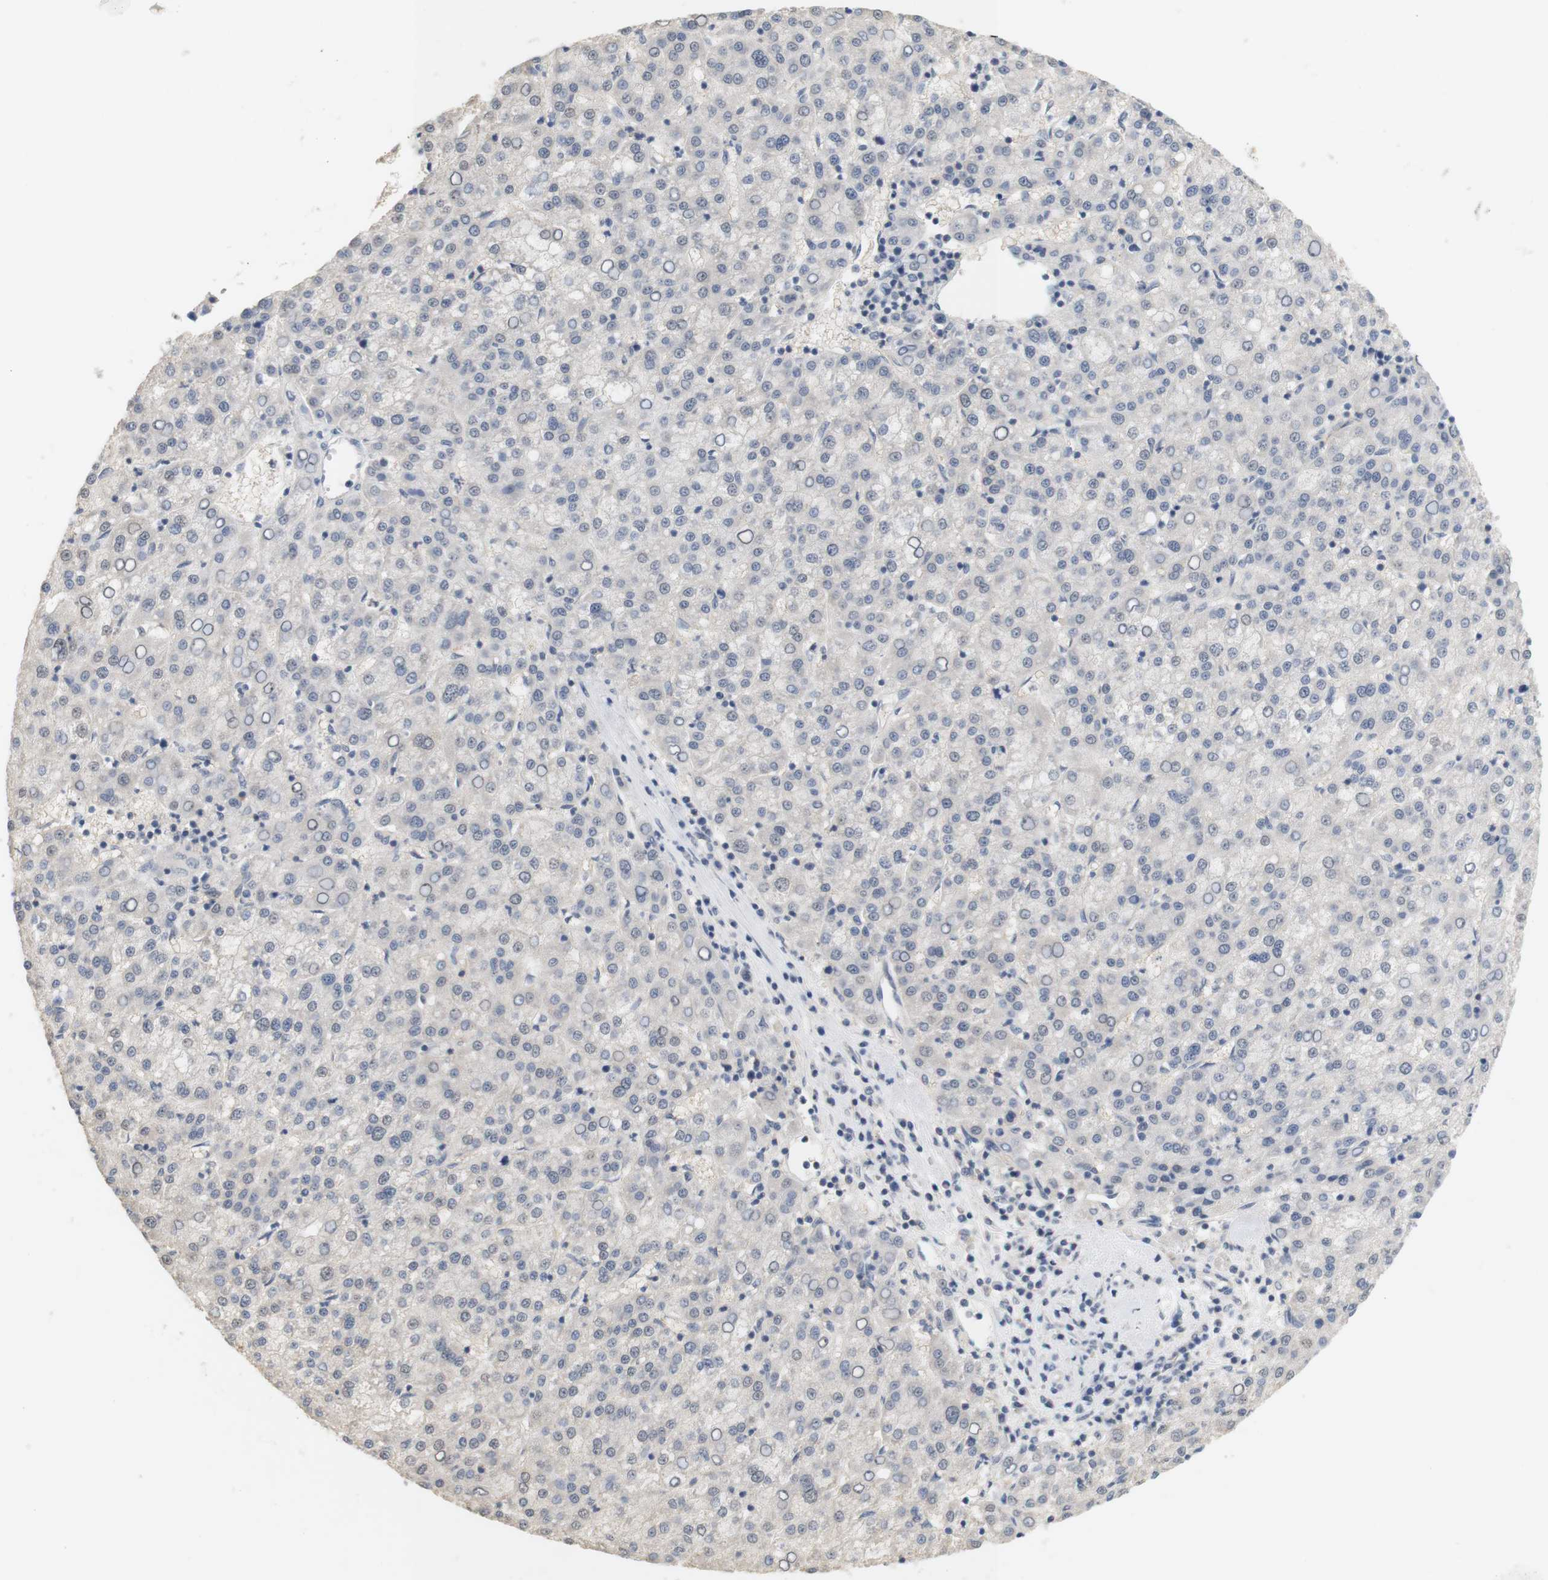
{"staining": {"intensity": "negative", "quantity": "none", "location": "none"}, "tissue": "liver cancer", "cell_type": "Tumor cells", "image_type": "cancer", "snomed": [{"axis": "morphology", "description": "Carcinoma, Hepatocellular, NOS"}, {"axis": "topography", "description": "Liver"}], "caption": "Histopathology image shows no significant protein expression in tumor cells of liver hepatocellular carcinoma.", "gene": "OSR1", "patient": {"sex": "female", "age": 58}}